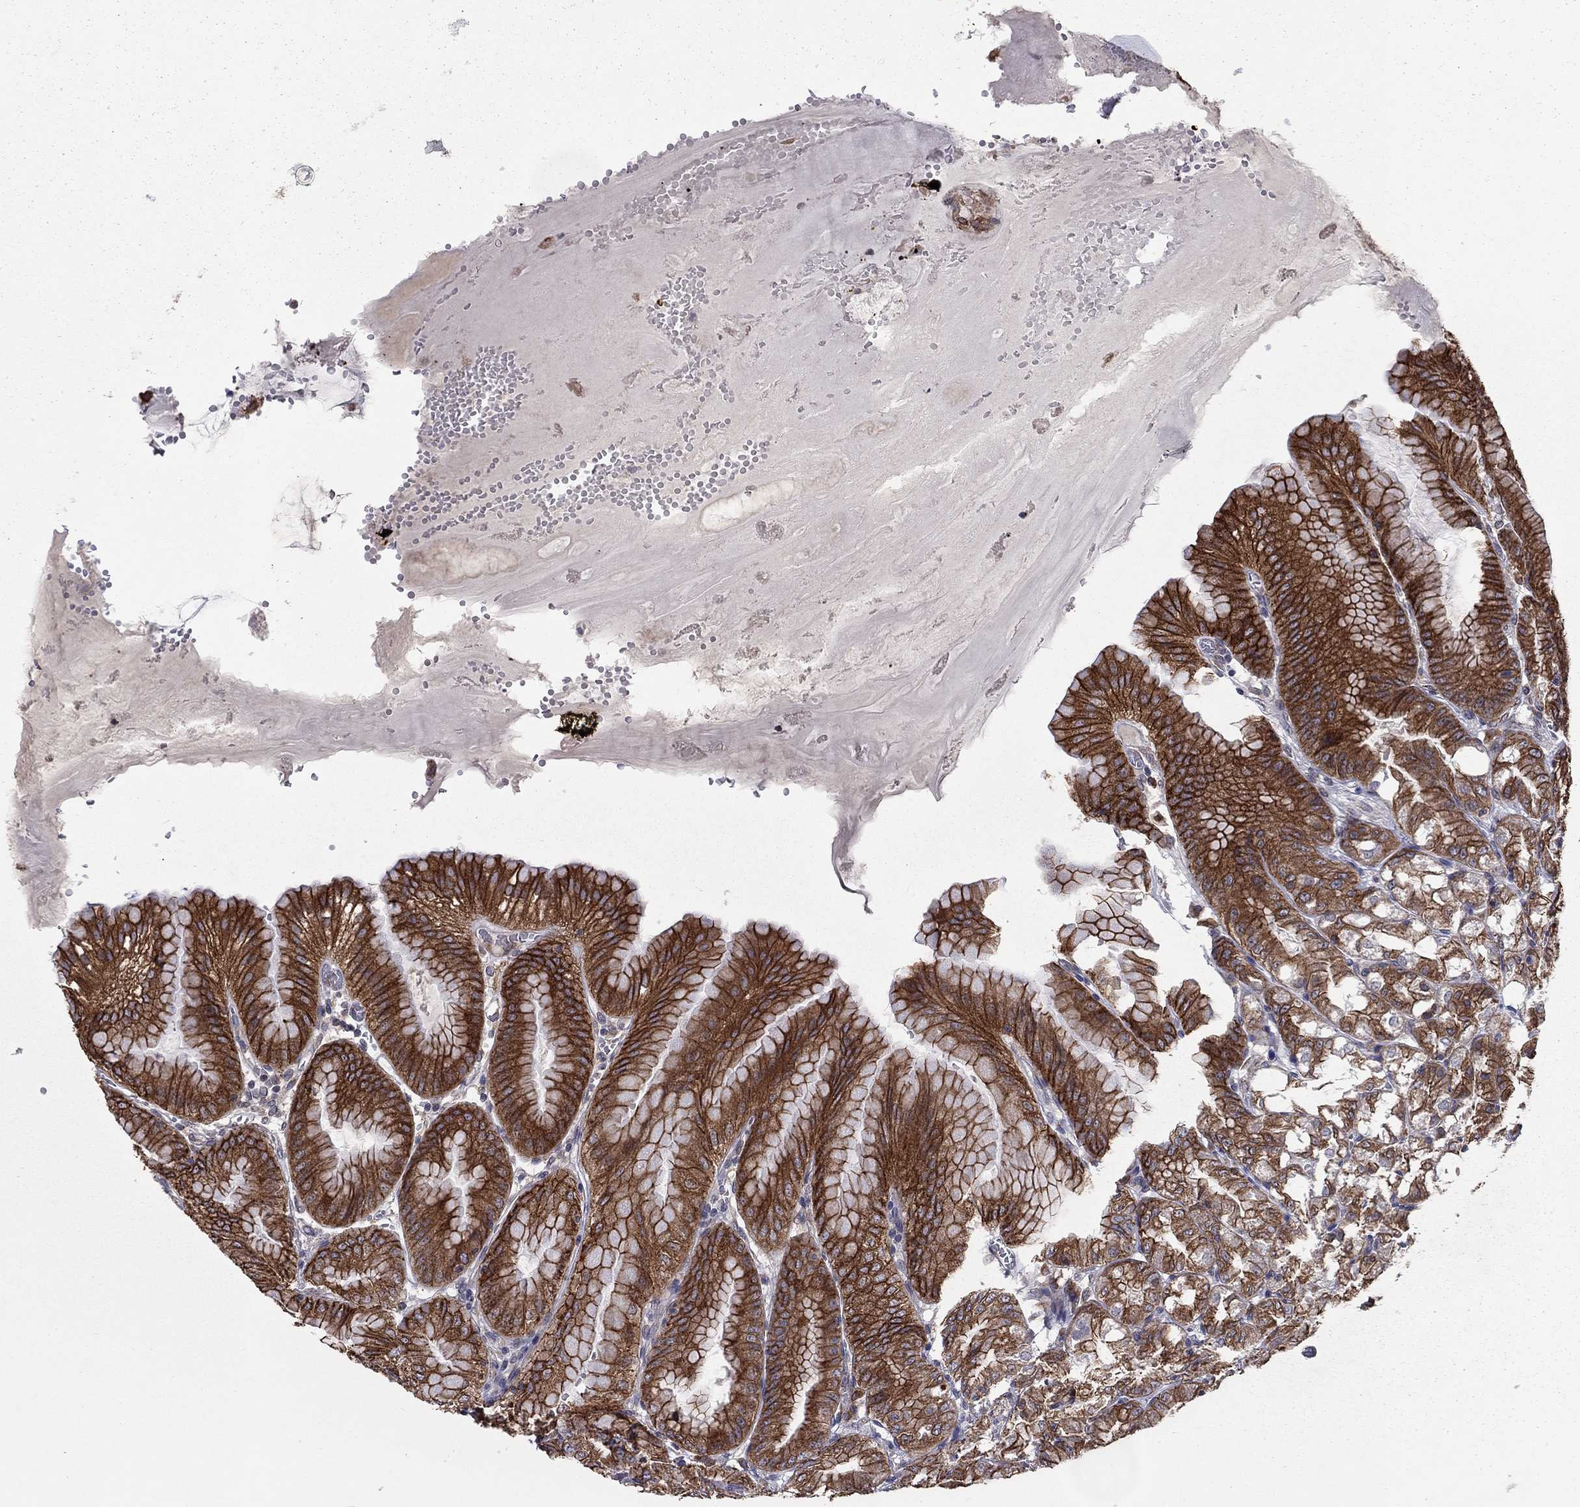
{"staining": {"intensity": "strong", "quantity": ">75%", "location": "cytoplasmic/membranous"}, "tissue": "stomach", "cell_type": "Glandular cells", "image_type": "normal", "snomed": [{"axis": "morphology", "description": "Normal tissue, NOS"}, {"axis": "topography", "description": "Stomach"}], "caption": "Immunohistochemistry staining of unremarkable stomach, which demonstrates high levels of strong cytoplasmic/membranous expression in about >75% of glandular cells indicating strong cytoplasmic/membranous protein expression. The staining was performed using DAB (brown) for protein detection and nuclei were counterstained in hematoxylin (blue).", "gene": "YIF1A", "patient": {"sex": "male", "age": 71}}